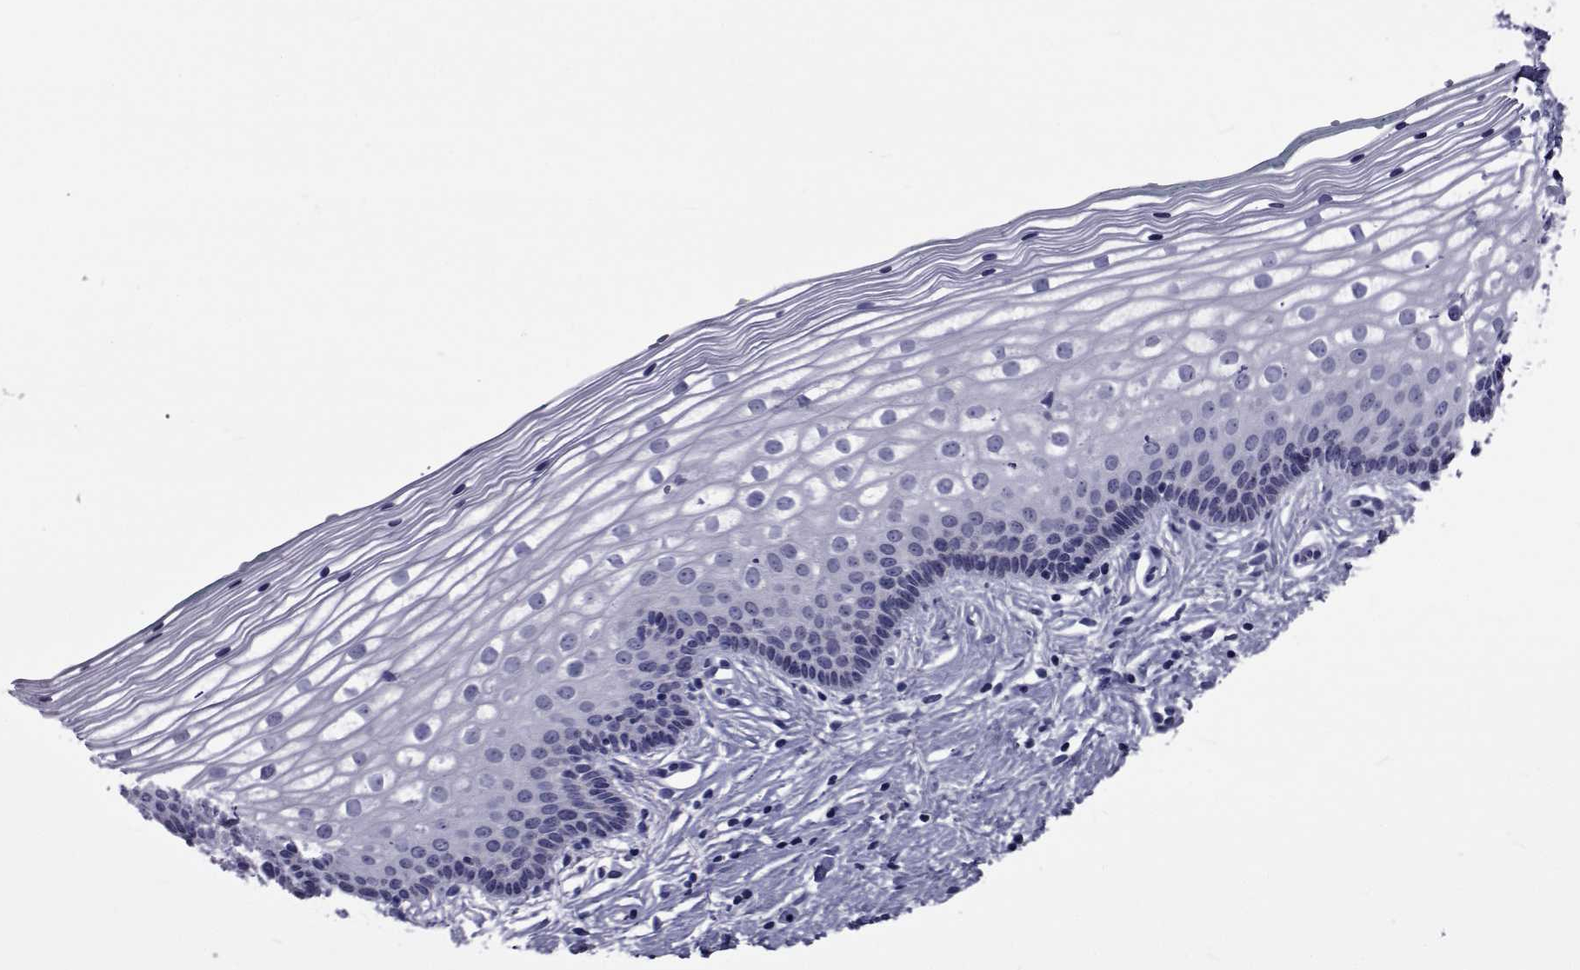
{"staining": {"intensity": "negative", "quantity": "none", "location": "none"}, "tissue": "vagina", "cell_type": "Squamous epithelial cells", "image_type": "normal", "snomed": [{"axis": "morphology", "description": "Normal tissue, NOS"}, {"axis": "topography", "description": "Vagina"}], "caption": "The IHC micrograph has no significant positivity in squamous epithelial cells of vagina.", "gene": "GKAP1", "patient": {"sex": "female", "age": 36}}